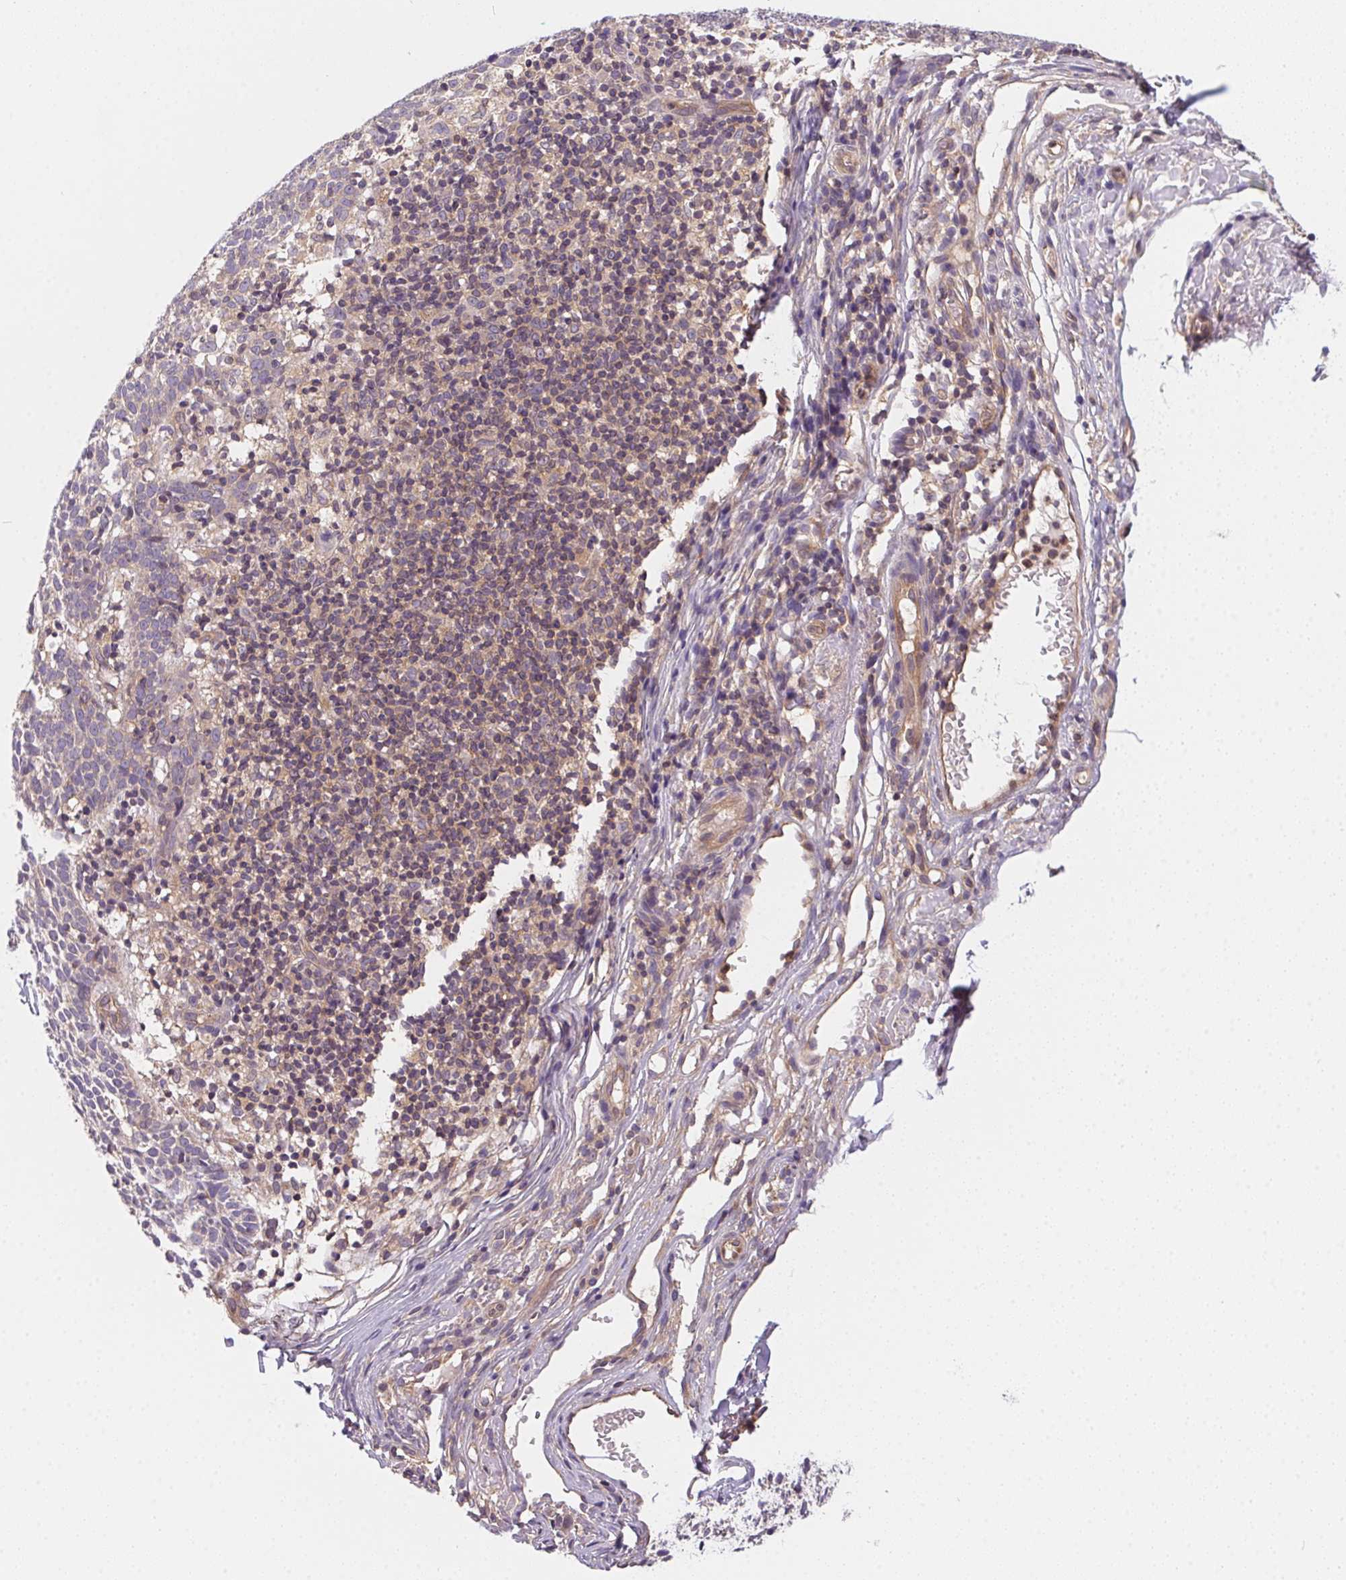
{"staining": {"intensity": "negative", "quantity": "none", "location": "none"}, "tissue": "skin cancer", "cell_type": "Tumor cells", "image_type": "cancer", "snomed": [{"axis": "morphology", "description": "Normal tissue, NOS"}, {"axis": "morphology", "description": "Basal cell carcinoma"}, {"axis": "topography", "description": "Skin"}], "caption": "Immunohistochemical staining of skin cancer (basal cell carcinoma) reveals no significant positivity in tumor cells. (Brightfield microscopy of DAB IHC at high magnification).", "gene": "PRKAA1", "patient": {"sex": "male", "age": 68}}